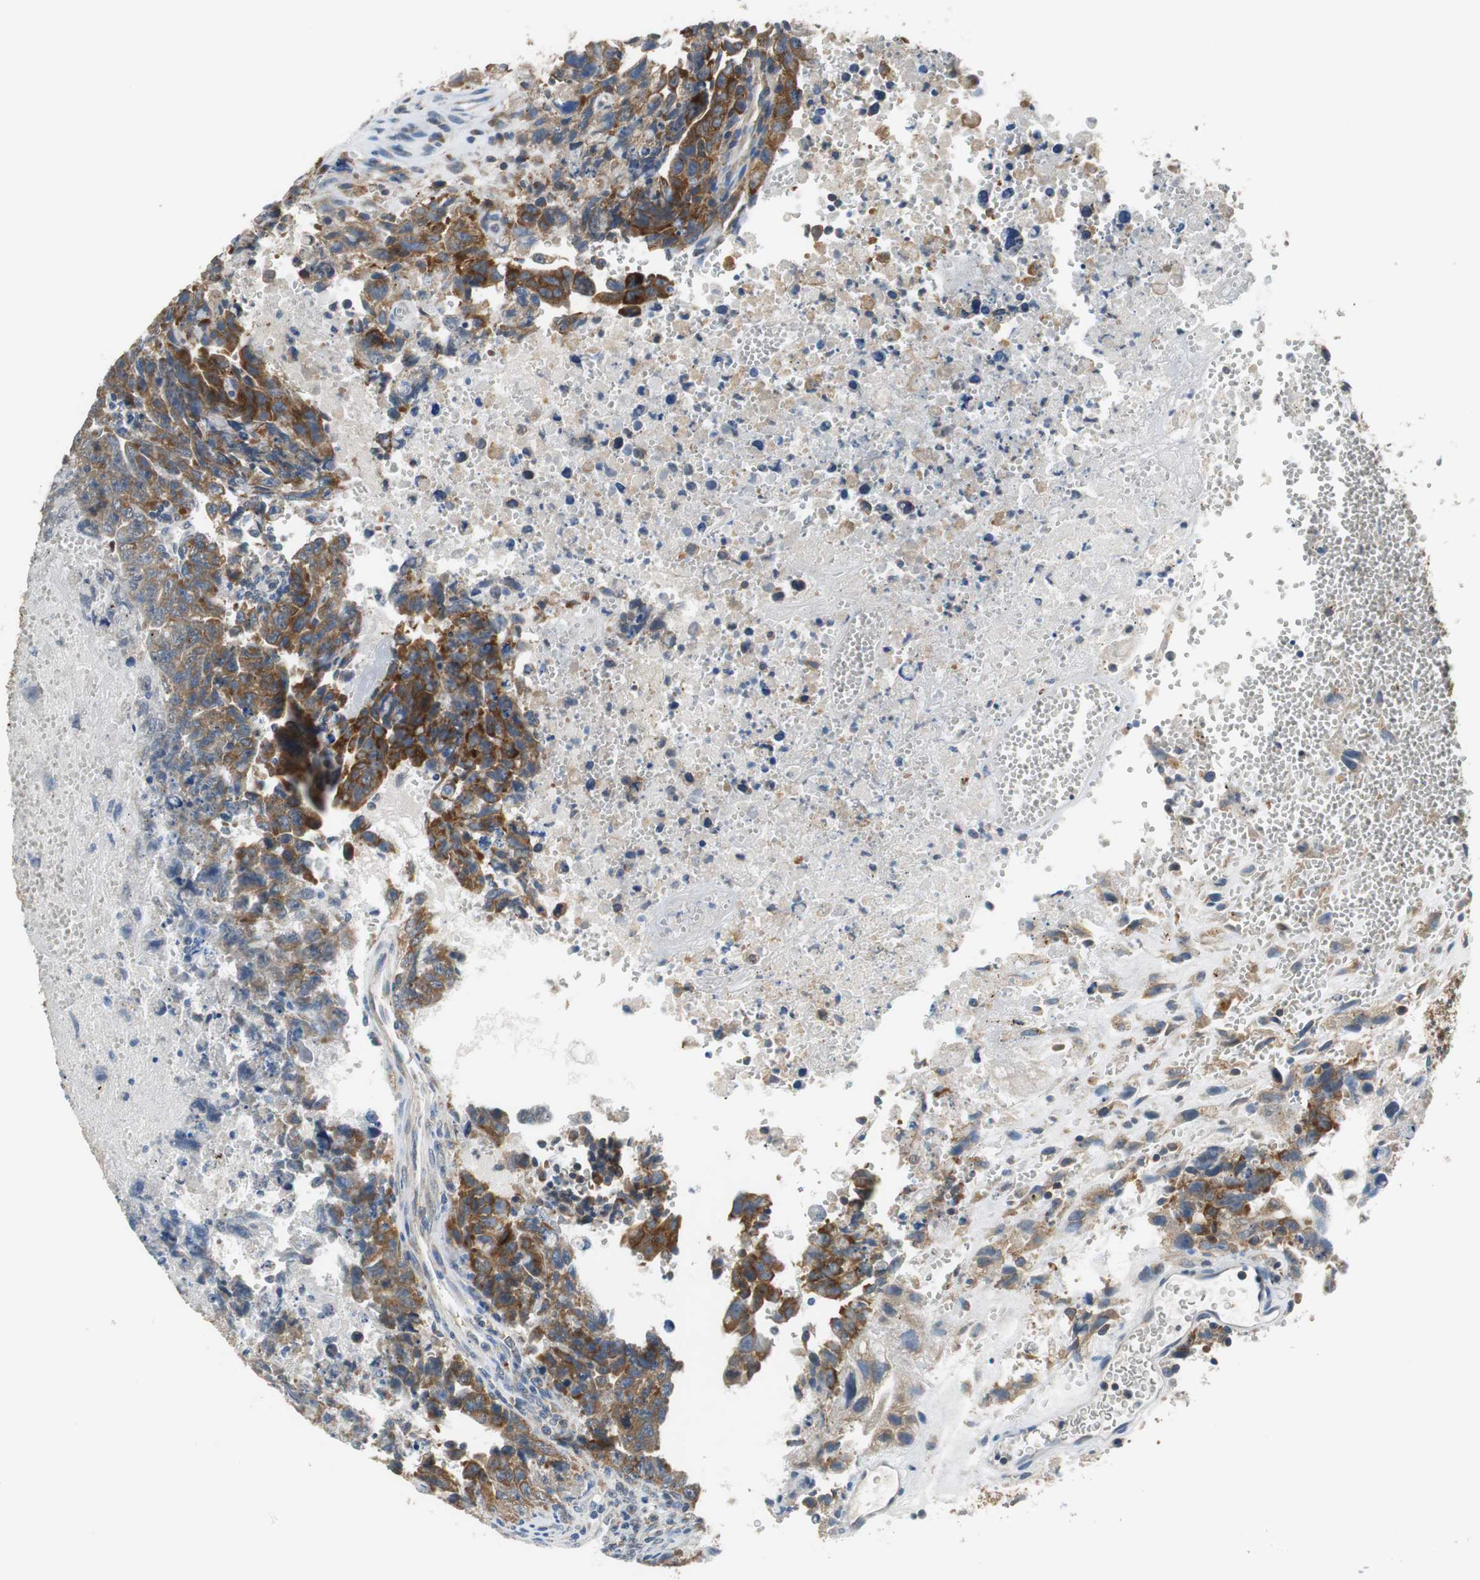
{"staining": {"intensity": "strong", "quantity": ">75%", "location": "cytoplasmic/membranous"}, "tissue": "testis cancer", "cell_type": "Tumor cells", "image_type": "cancer", "snomed": [{"axis": "morphology", "description": "Carcinoma, Embryonal, NOS"}, {"axis": "topography", "description": "Testis"}], "caption": "The micrograph displays a brown stain indicating the presence of a protein in the cytoplasmic/membranous of tumor cells in embryonal carcinoma (testis).", "gene": "CNOT3", "patient": {"sex": "male", "age": 28}}